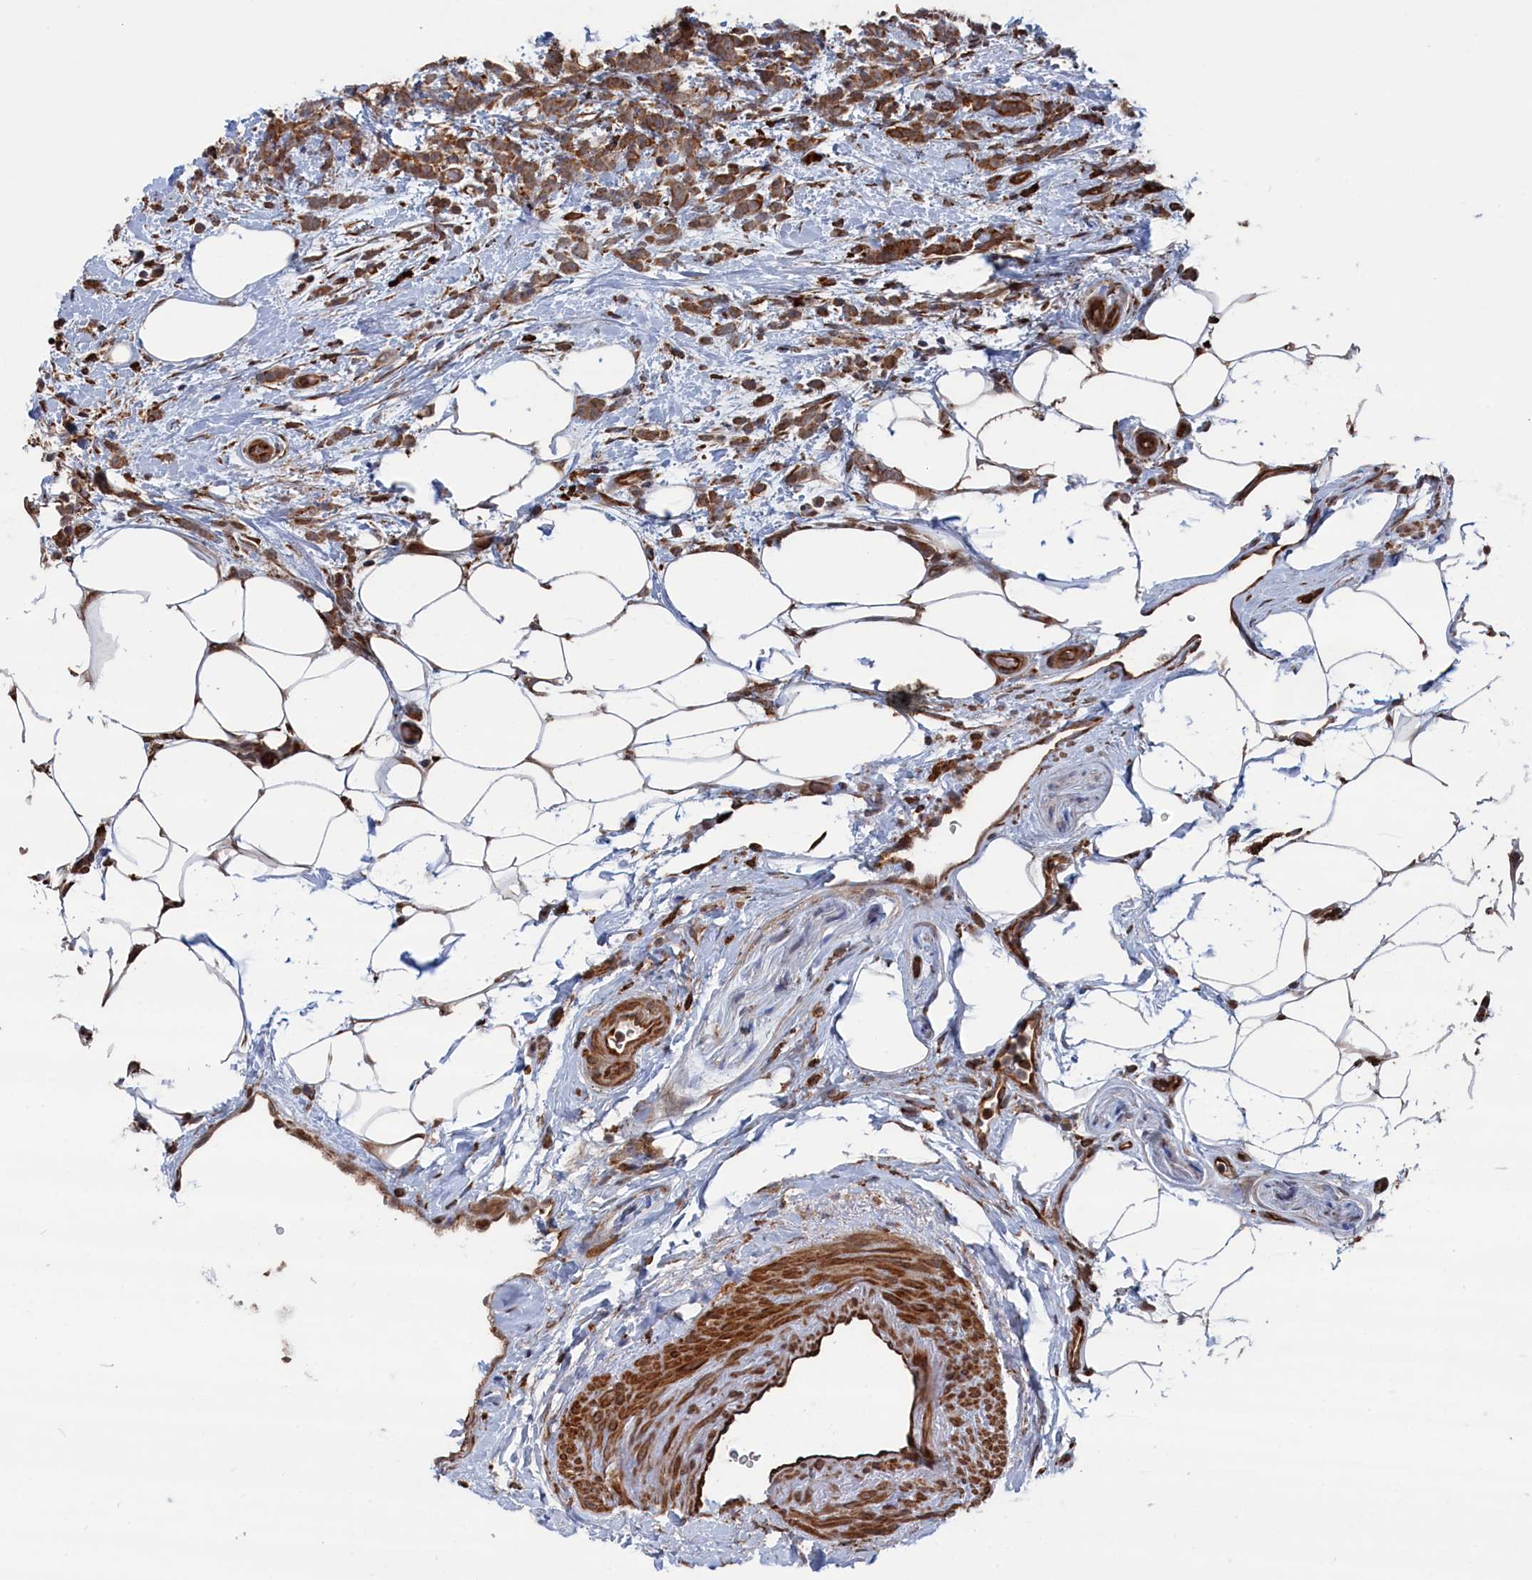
{"staining": {"intensity": "moderate", "quantity": ">75%", "location": "cytoplasmic/membranous"}, "tissue": "breast cancer", "cell_type": "Tumor cells", "image_type": "cancer", "snomed": [{"axis": "morphology", "description": "Lobular carcinoma"}, {"axis": "topography", "description": "Breast"}], "caption": "A histopathology image showing moderate cytoplasmic/membranous staining in approximately >75% of tumor cells in breast cancer, as visualized by brown immunohistochemical staining.", "gene": "BPIFB6", "patient": {"sex": "female", "age": 58}}